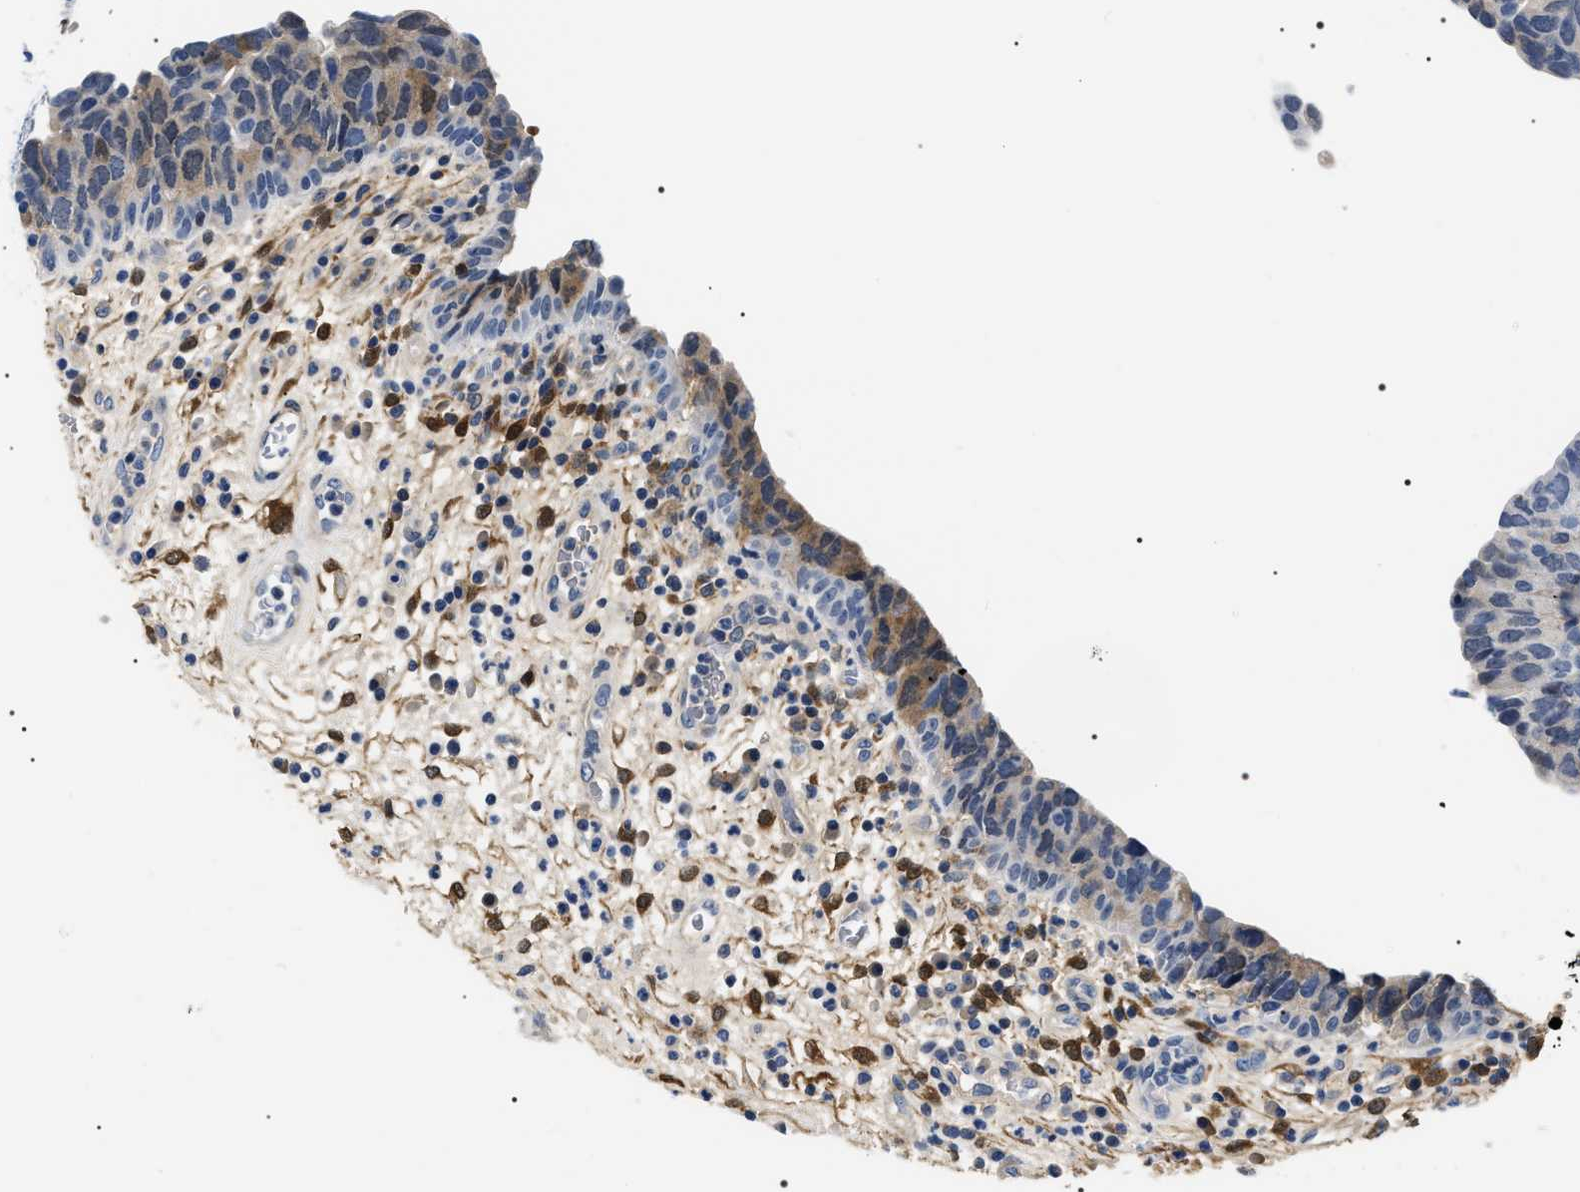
{"staining": {"intensity": "moderate", "quantity": "<25%", "location": "cytoplasmic/membranous"}, "tissue": "urothelial cancer", "cell_type": "Tumor cells", "image_type": "cancer", "snomed": [{"axis": "morphology", "description": "Urothelial carcinoma, High grade"}, {"axis": "topography", "description": "Urinary bladder"}], "caption": "Protein analysis of urothelial carcinoma (high-grade) tissue reveals moderate cytoplasmic/membranous positivity in about <25% of tumor cells. (DAB IHC, brown staining for protein, blue staining for nuclei).", "gene": "BAG2", "patient": {"sex": "female", "age": 82}}